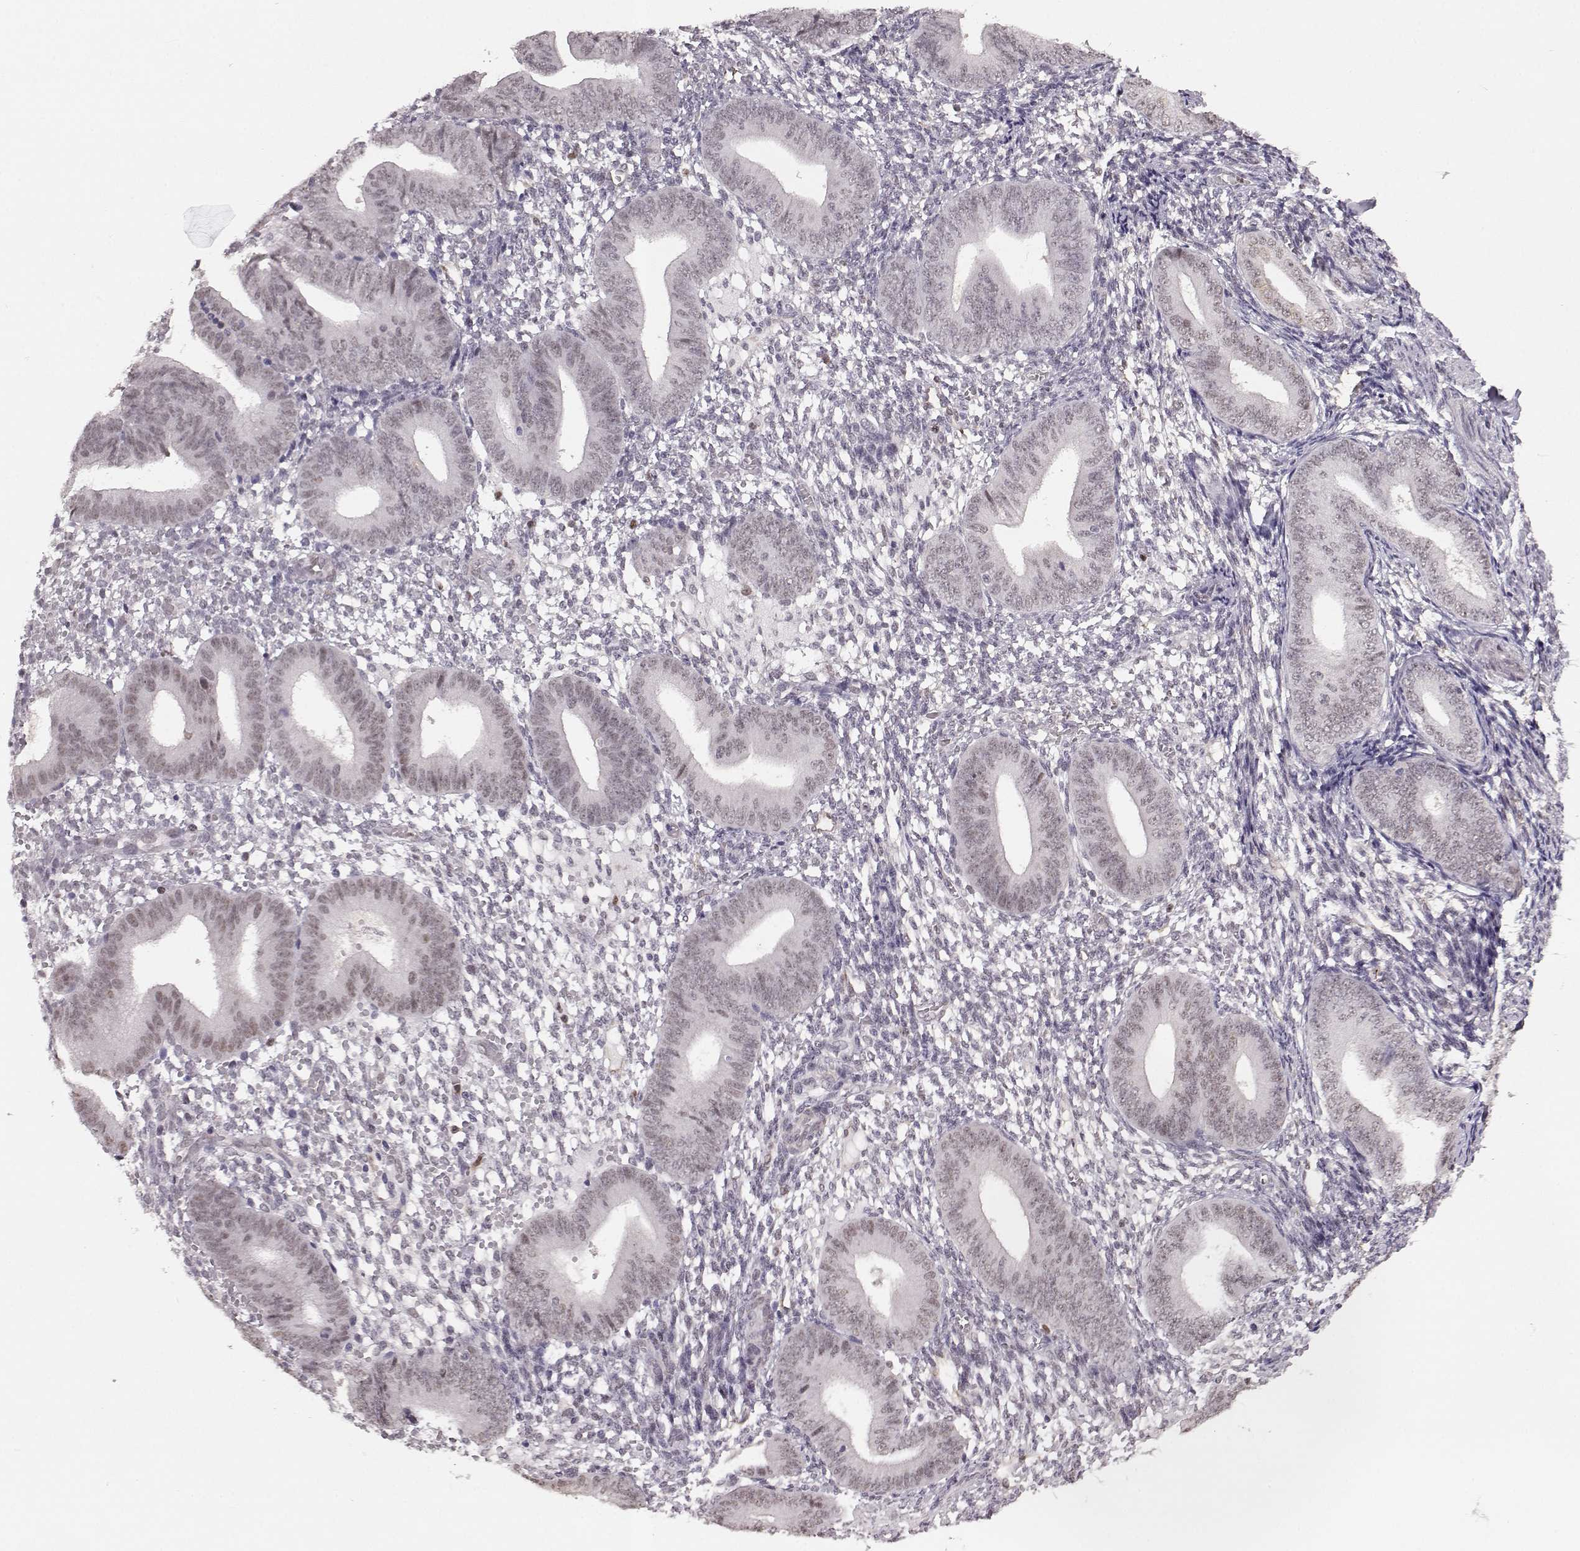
{"staining": {"intensity": "weak", "quantity": "<25%", "location": "nuclear"}, "tissue": "endometrium", "cell_type": "Cells in endometrial stroma", "image_type": "normal", "snomed": [{"axis": "morphology", "description": "Normal tissue, NOS"}, {"axis": "topography", "description": "Endometrium"}], "caption": "Photomicrograph shows no significant protein positivity in cells in endometrial stroma of normal endometrium.", "gene": "KLF6", "patient": {"sex": "female", "age": 39}}